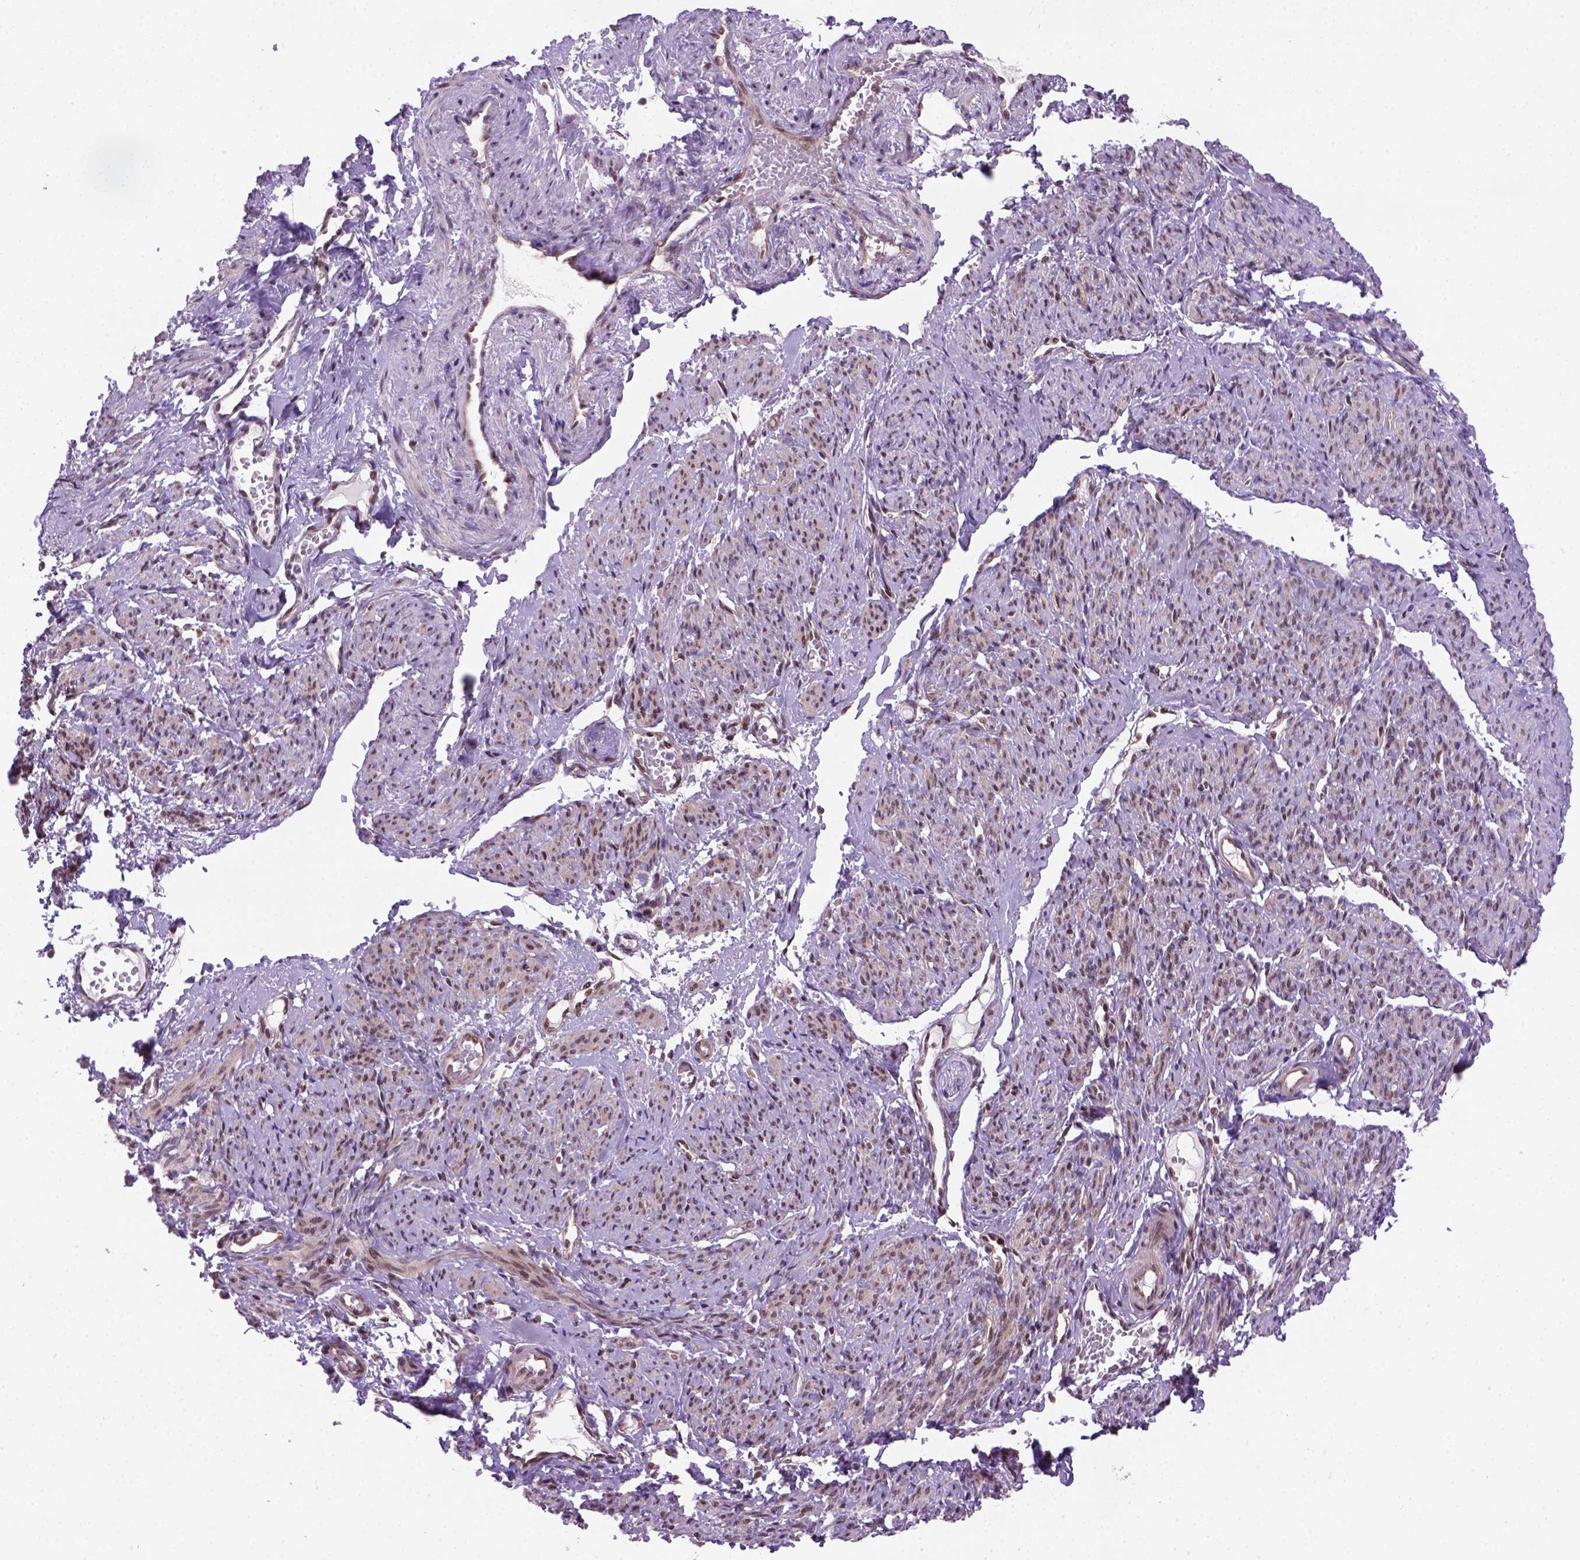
{"staining": {"intensity": "moderate", "quantity": "25%-75%", "location": "nuclear"}, "tissue": "smooth muscle", "cell_type": "Smooth muscle cells", "image_type": "normal", "snomed": [{"axis": "morphology", "description": "Normal tissue, NOS"}, {"axis": "topography", "description": "Smooth muscle"}], "caption": "This is a photomicrograph of IHC staining of normal smooth muscle, which shows moderate staining in the nuclear of smooth muscle cells.", "gene": "MGMT", "patient": {"sex": "female", "age": 65}}